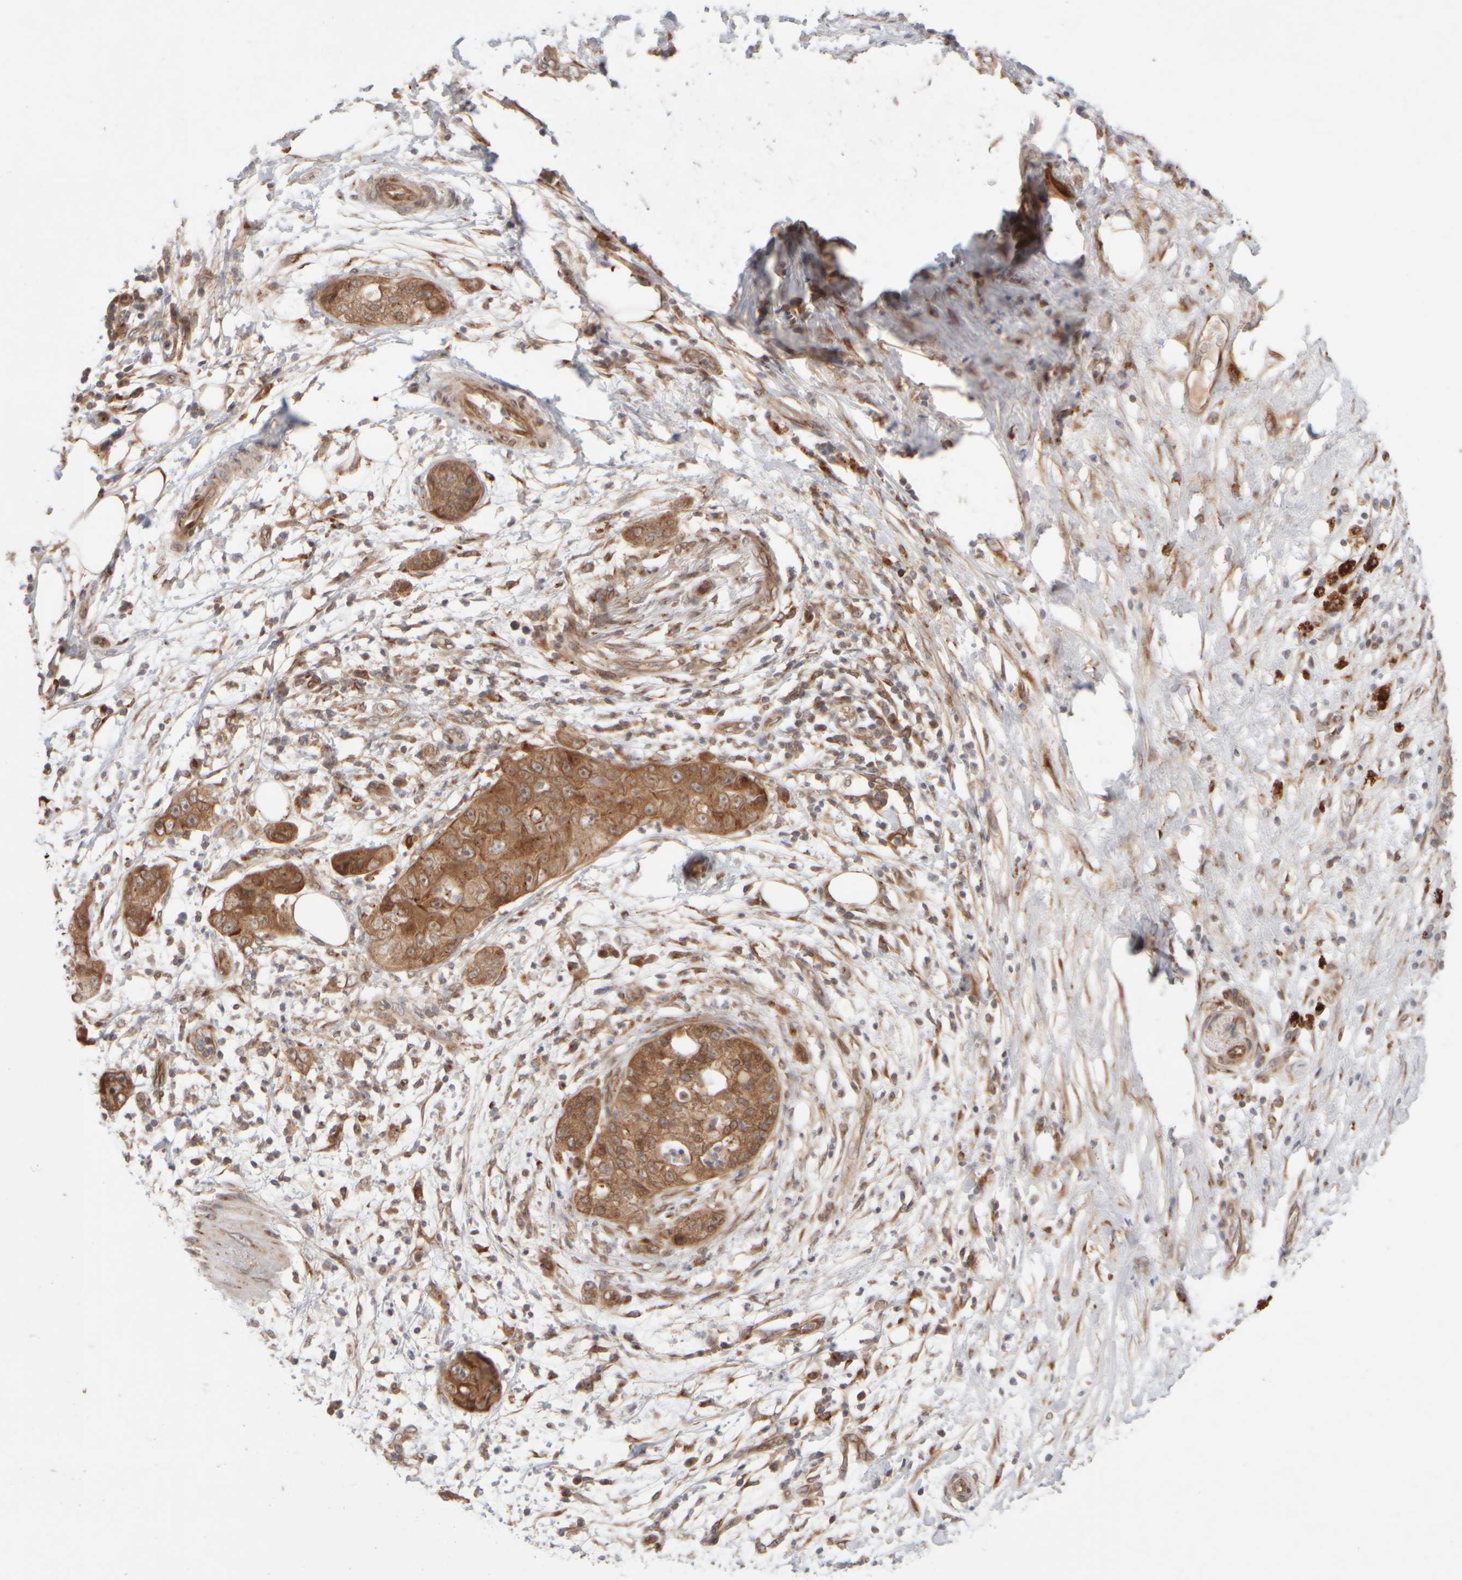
{"staining": {"intensity": "moderate", "quantity": ">75%", "location": "cytoplasmic/membranous"}, "tissue": "pancreatic cancer", "cell_type": "Tumor cells", "image_type": "cancer", "snomed": [{"axis": "morphology", "description": "Adenocarcinoma, NOS"}, {"axis": "topography", "description": "Pancreas"}], "caption": "Brown immunohistochemical staining in adenocarcinoma (pancreatic) shows moderate cytoplasmic/membranous positivity in about >75% of tumor cells.", "gene": "GCN1", "patient": {"sex": "female", "age": 78}}